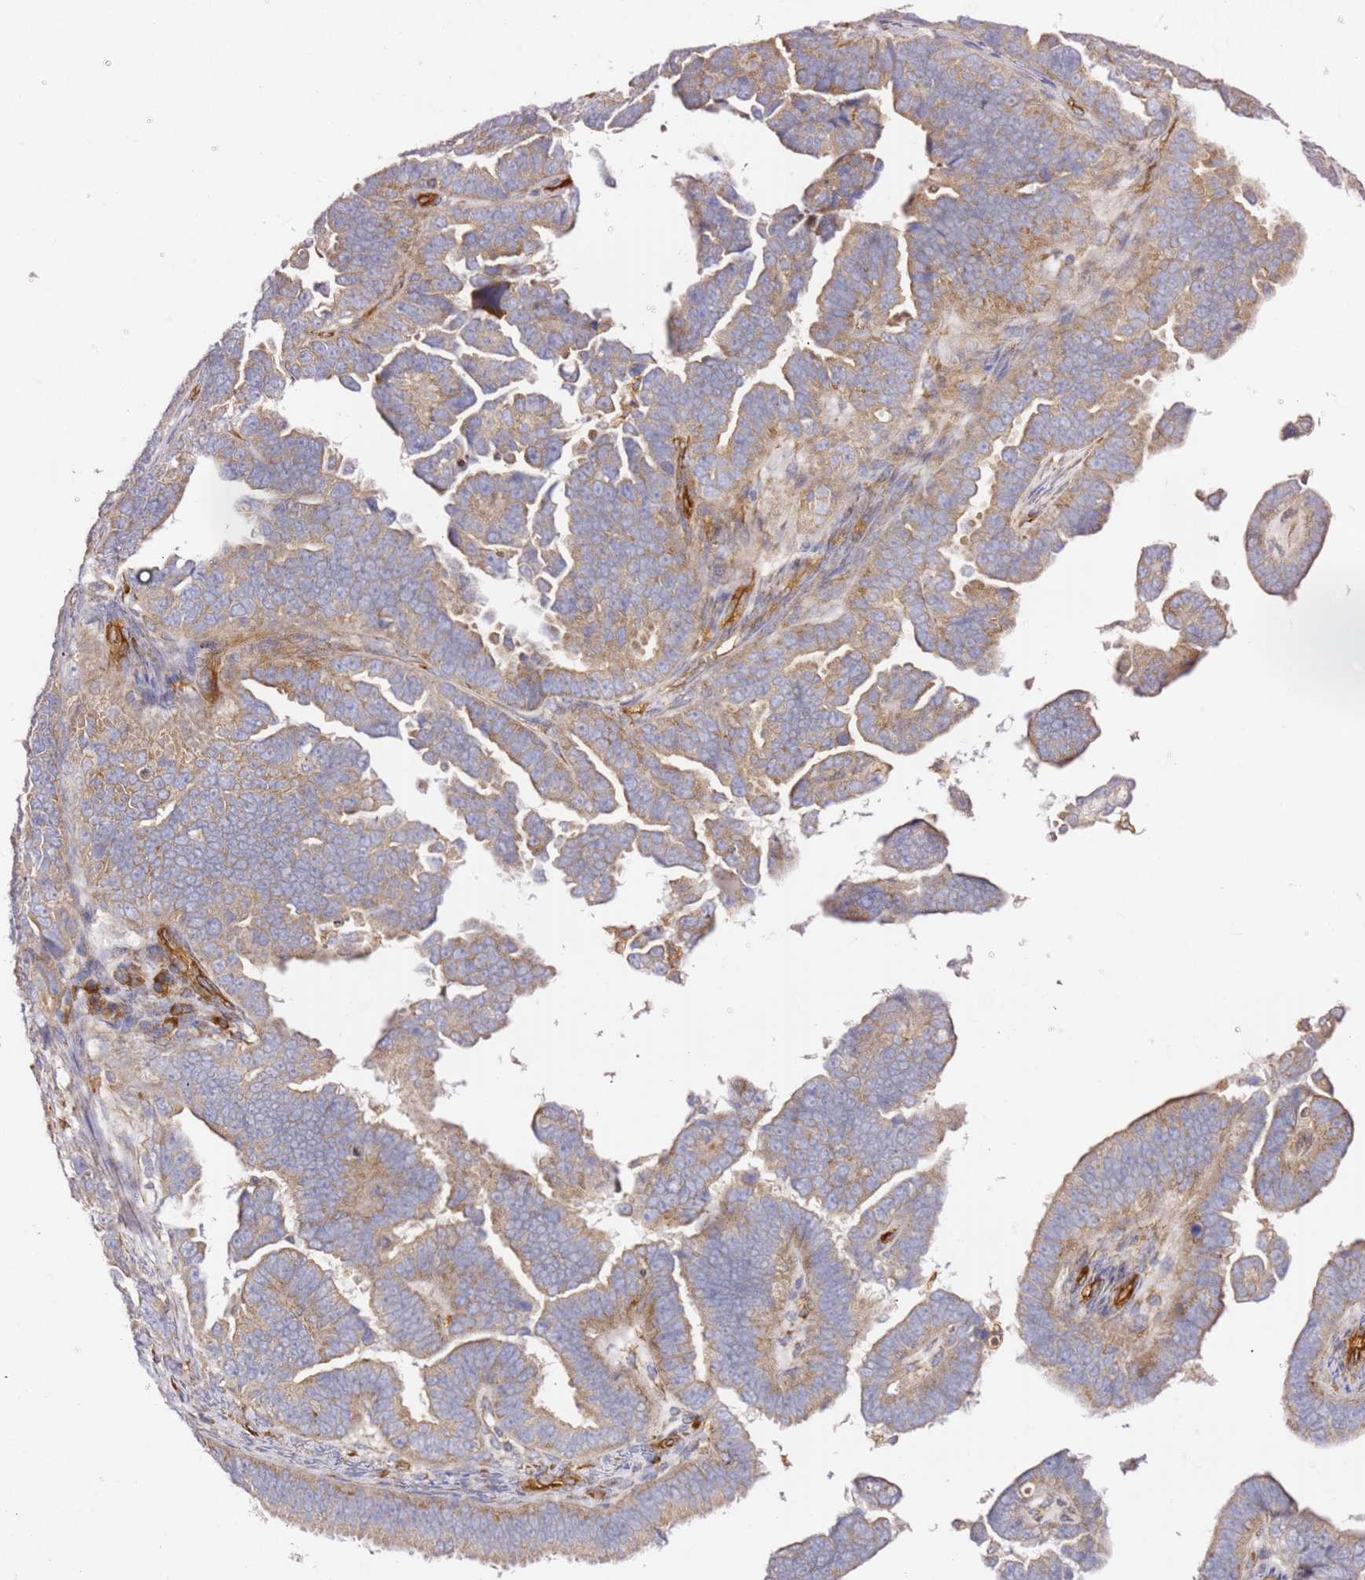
{"staining": {"intensity": "weak", "quantity": ">75%", "location": "cytoplasmic/membranous"}, "tissue": "endometrial cancer", "cell_type": "Tumor cells", "image_type": "cancer", "snomed": [{"axis": "morphology", "description": "Adenocarcinoma, NOS"}, {"axis": "topography", "description": "Endometrium"}], "caption": "Endometrial cancer was stained to show a protein in brown. There is low levels of weak cytoplasmic/membranous expression in about >75% of tumor cells.", "gene": "KIF7", "patient": {"sex": "female", "age": 75}}